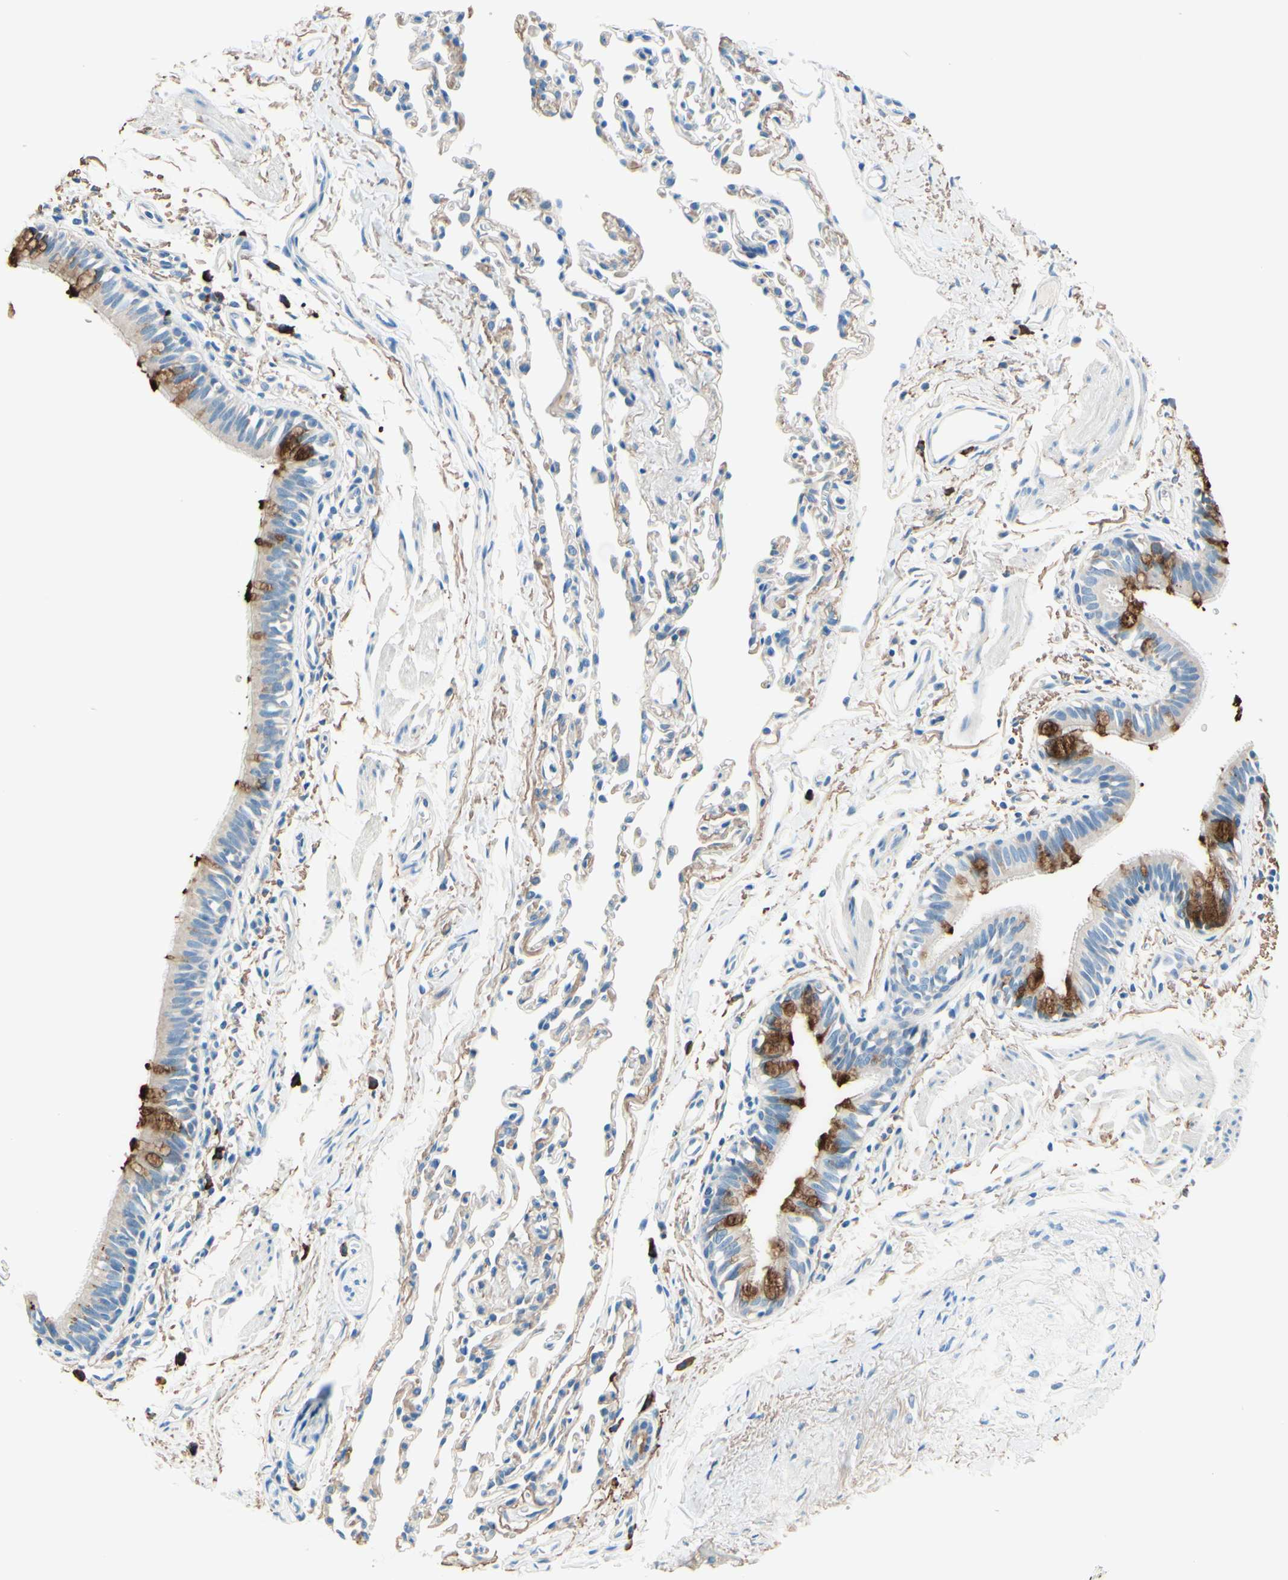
{"staining": {"intensity": "moderate", "quantity": ">75%", "location": "cytoplasmic/membranous"}, "tissue": "bronchus", "cell_type": "Respiratory epithelial cells", "image_type": "normal", "snomed": [{"axis": "morphology", "description": "Normal tissue, NOS"}, {"axis": "topography", "description": "Bronchus"}, {"axis": "topography", "description": "Lung"}], "caption": "A high-resolution image shows immunohistochemistry (IHC) staining of benign bronchus, which demonstrates moderate cytoplasmic/membranous expression in approximately >75% of respiratory epithelial cells.", "gene": "PASD1", "patient": {"sex": "male", "age": 64}}